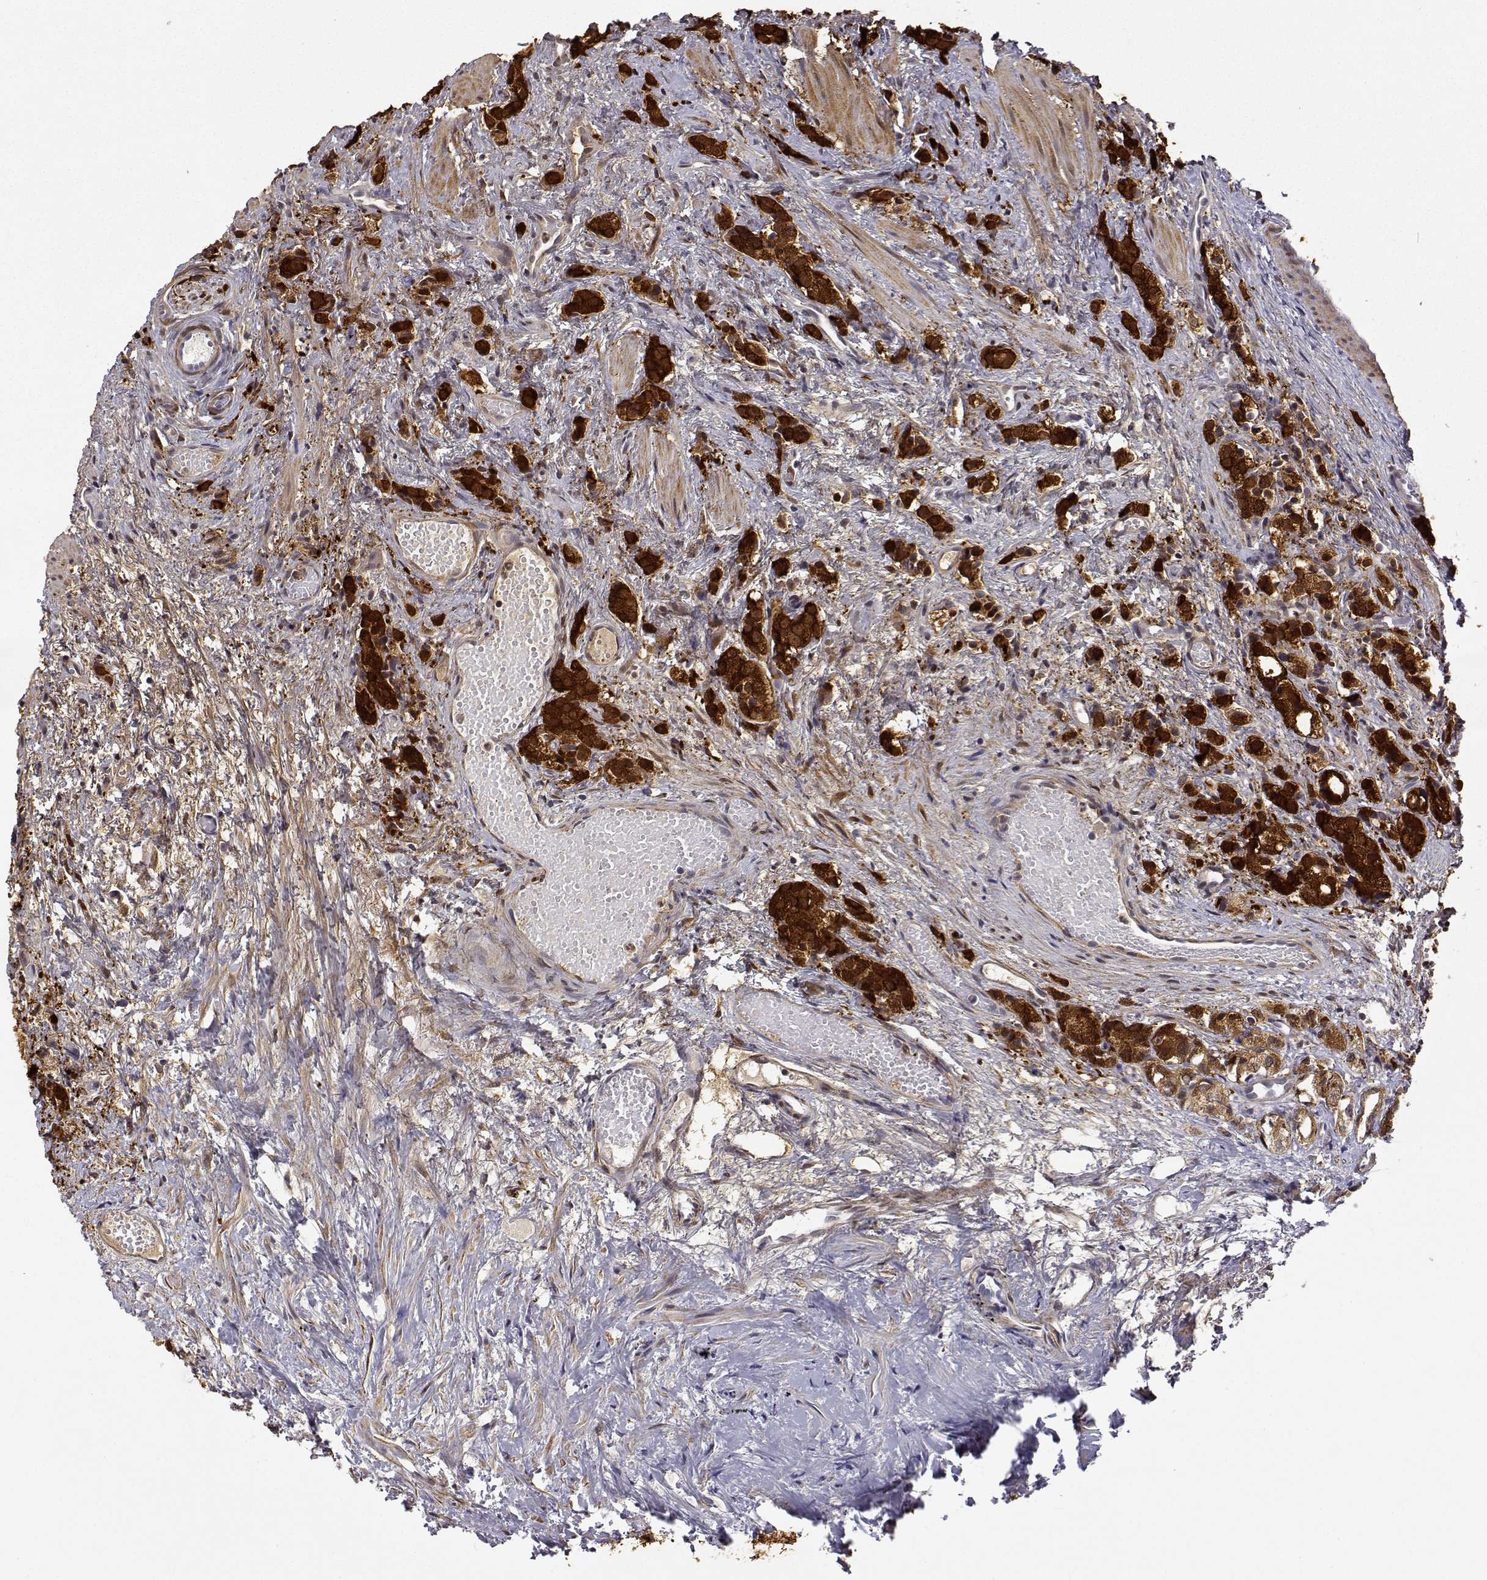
{"staining": {"intensity": "strong", "quantity": ">75%", "location": "cytoplasmic/membranous"}, "tissue": "prostate cancer", "cell_type": "Tumor cells", "image_type": "cancer", "snomed": [{"axis": "morphology", "description": "Adenocarcinoma, High grade"}, {"axis": "topography", "description": "Prostate"}], "caption": "An IHC micrograph of neoplastic tissue is shown. Protein staining in brown shows strong cytoplasmic/membranous positivity in prostate cancer (adenocarcinoma (high-grade)) within tumor cells. The staining was performed using DAB to visualize the protein expression in brown, while the nuclei were stained in blue with hematoxylin (Magnification: 20x).", "gene": "PHGDH", "patient": {"sex": "male", "age": 53}}